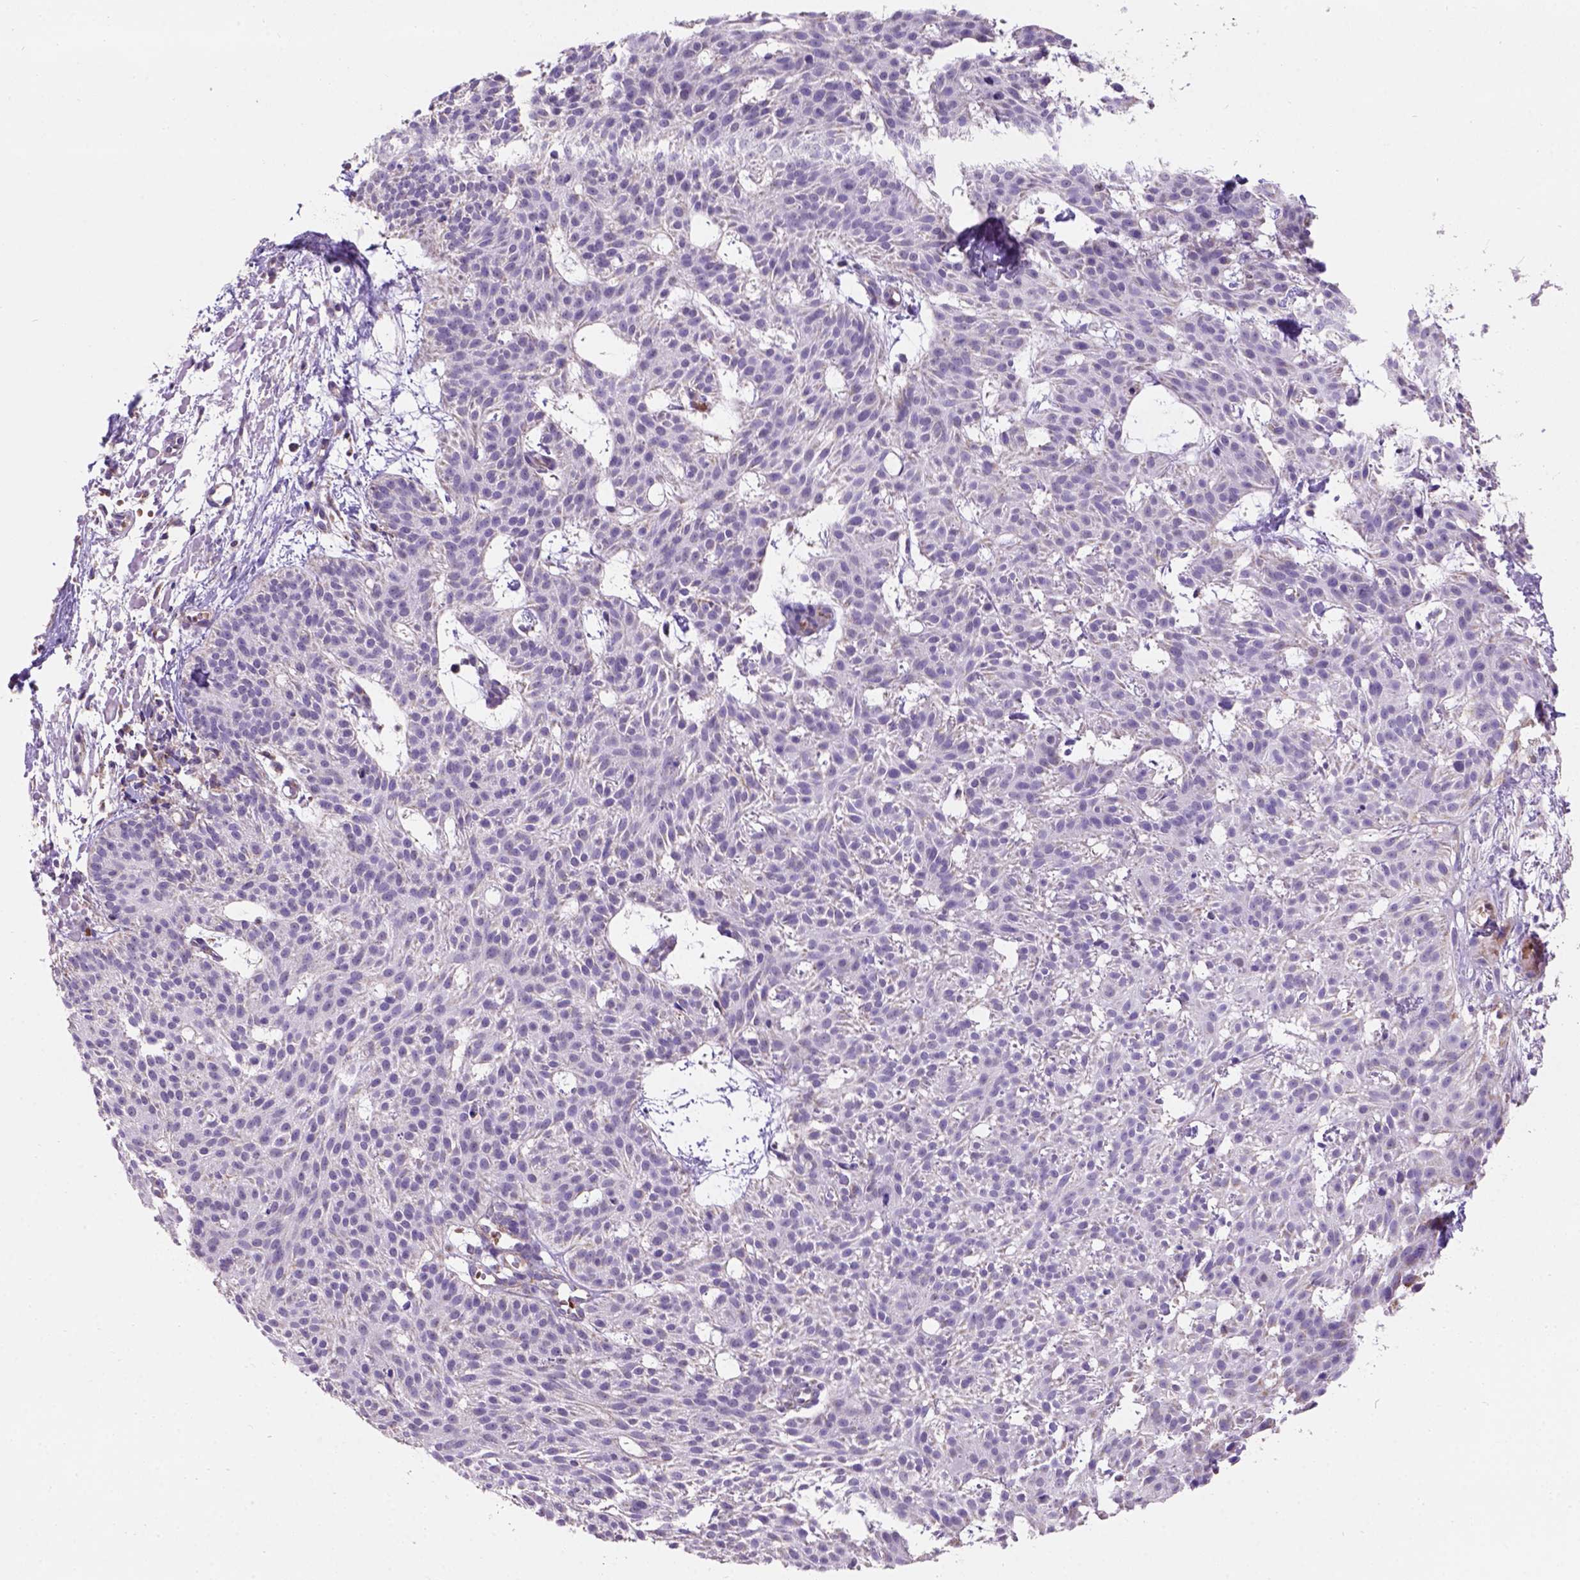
{"staining": {"intensity": "negative", "quantity": "none", "location": "none"}, "tissue": "skin cancer", "cell_type": "Tumor cells", "image_type": "cancer", "snomed": [{"axis": "morphology", "description": "Basal cell carcinoma"}, {"axis": "topography", "description": "Skin"}], "caption": "Tumor cells show no significant expression in skin cancer.", "gene": "L2HGDH", "patient": {"sex": "female", "age": 78}}